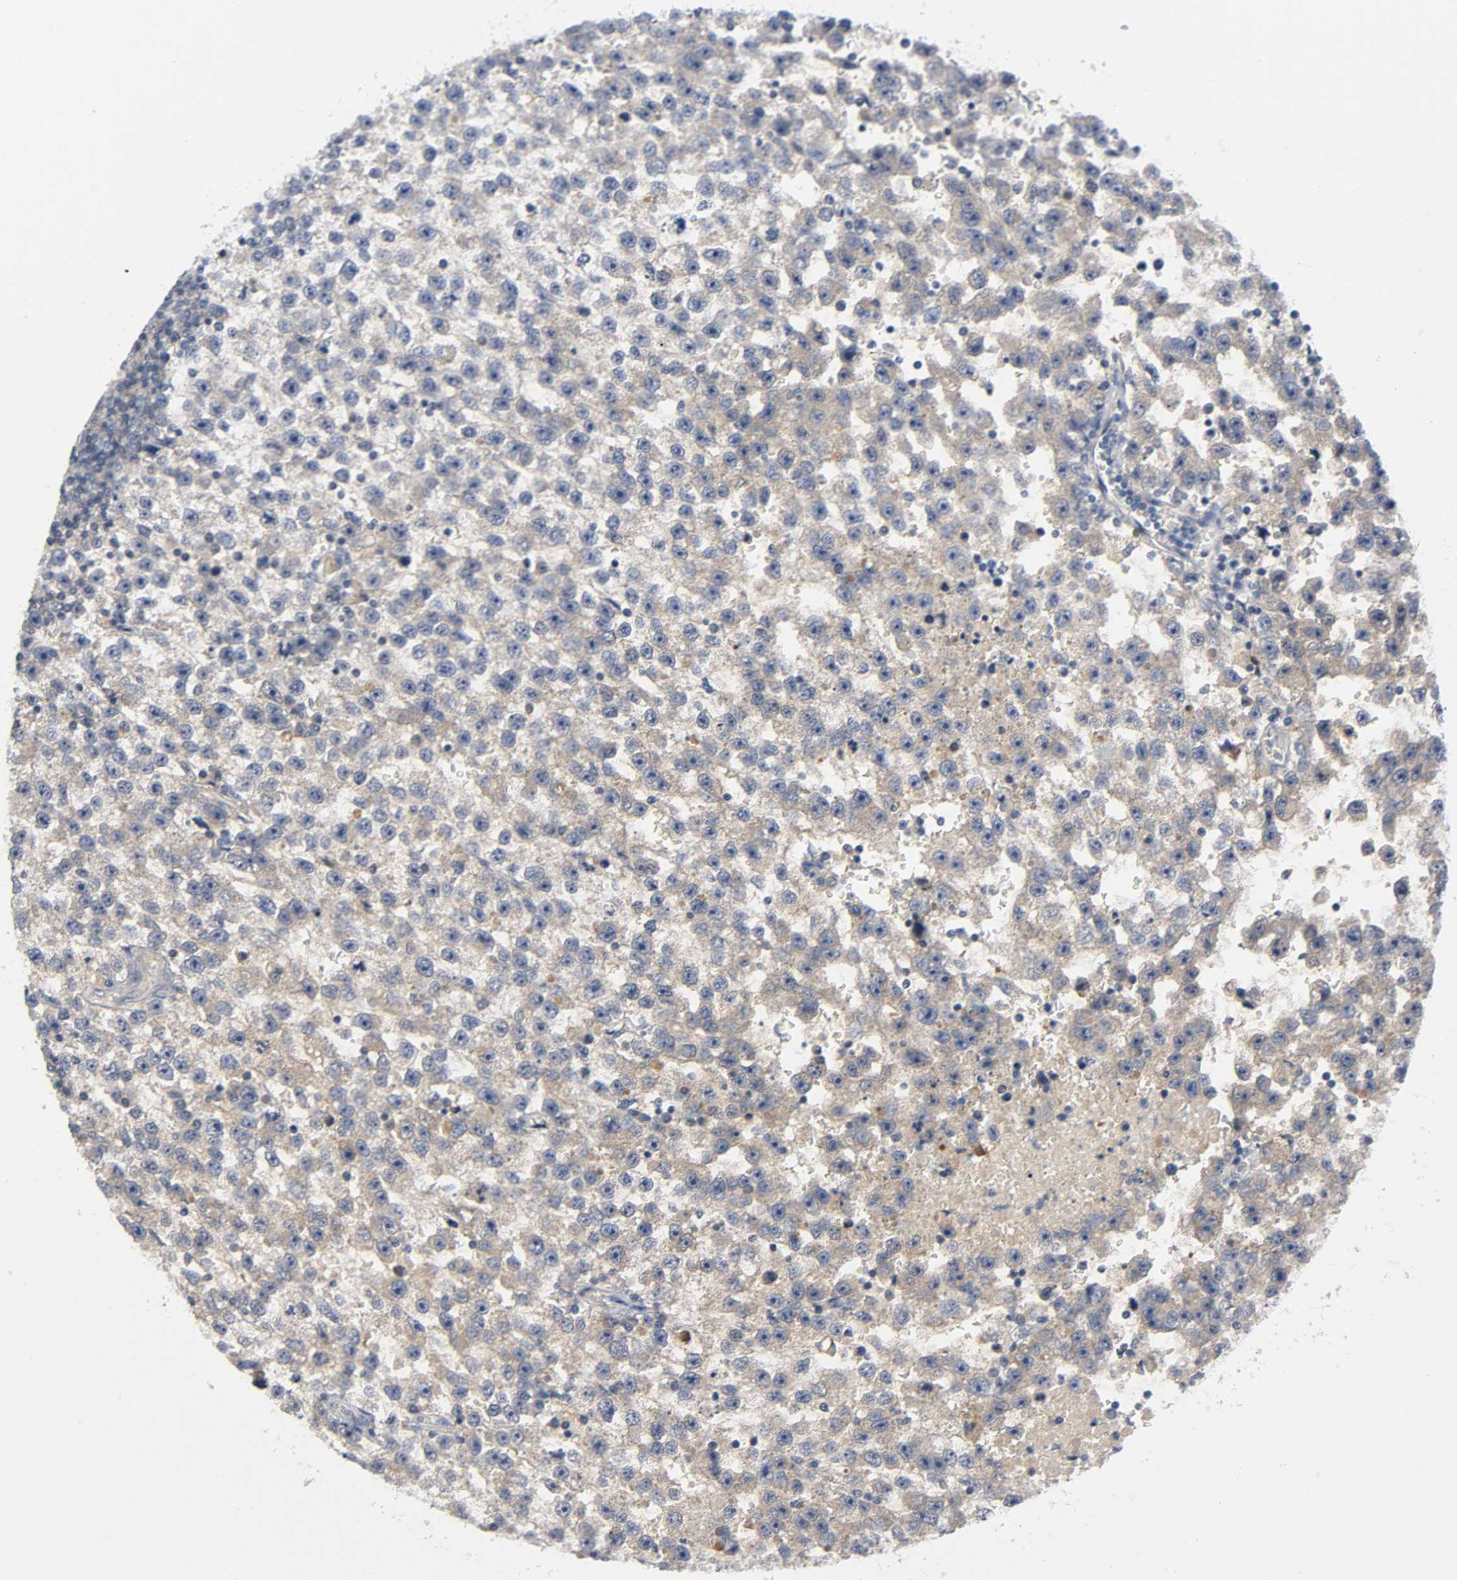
{"staining": {"intensity": "weak", "quantity": ">75%", "location": "cytoplasmic/membranous"}, "tissue": "testis cancer", "cell_type": "Tumor cells", "image_type": "cancer", "snomed": [{"axis": "morphology", "description": "Seminoma, NOS"}, {"axis": "topography", "description": "Testis"}], "caption": "Human seminoma (testis) stained for a protein (brown) exhibits weak cytoplasmic/membranous positive expression in approximately >75% of tumor cells.", "gene": "MAPK8", "patient": {"sex": "male", "age": 33}}